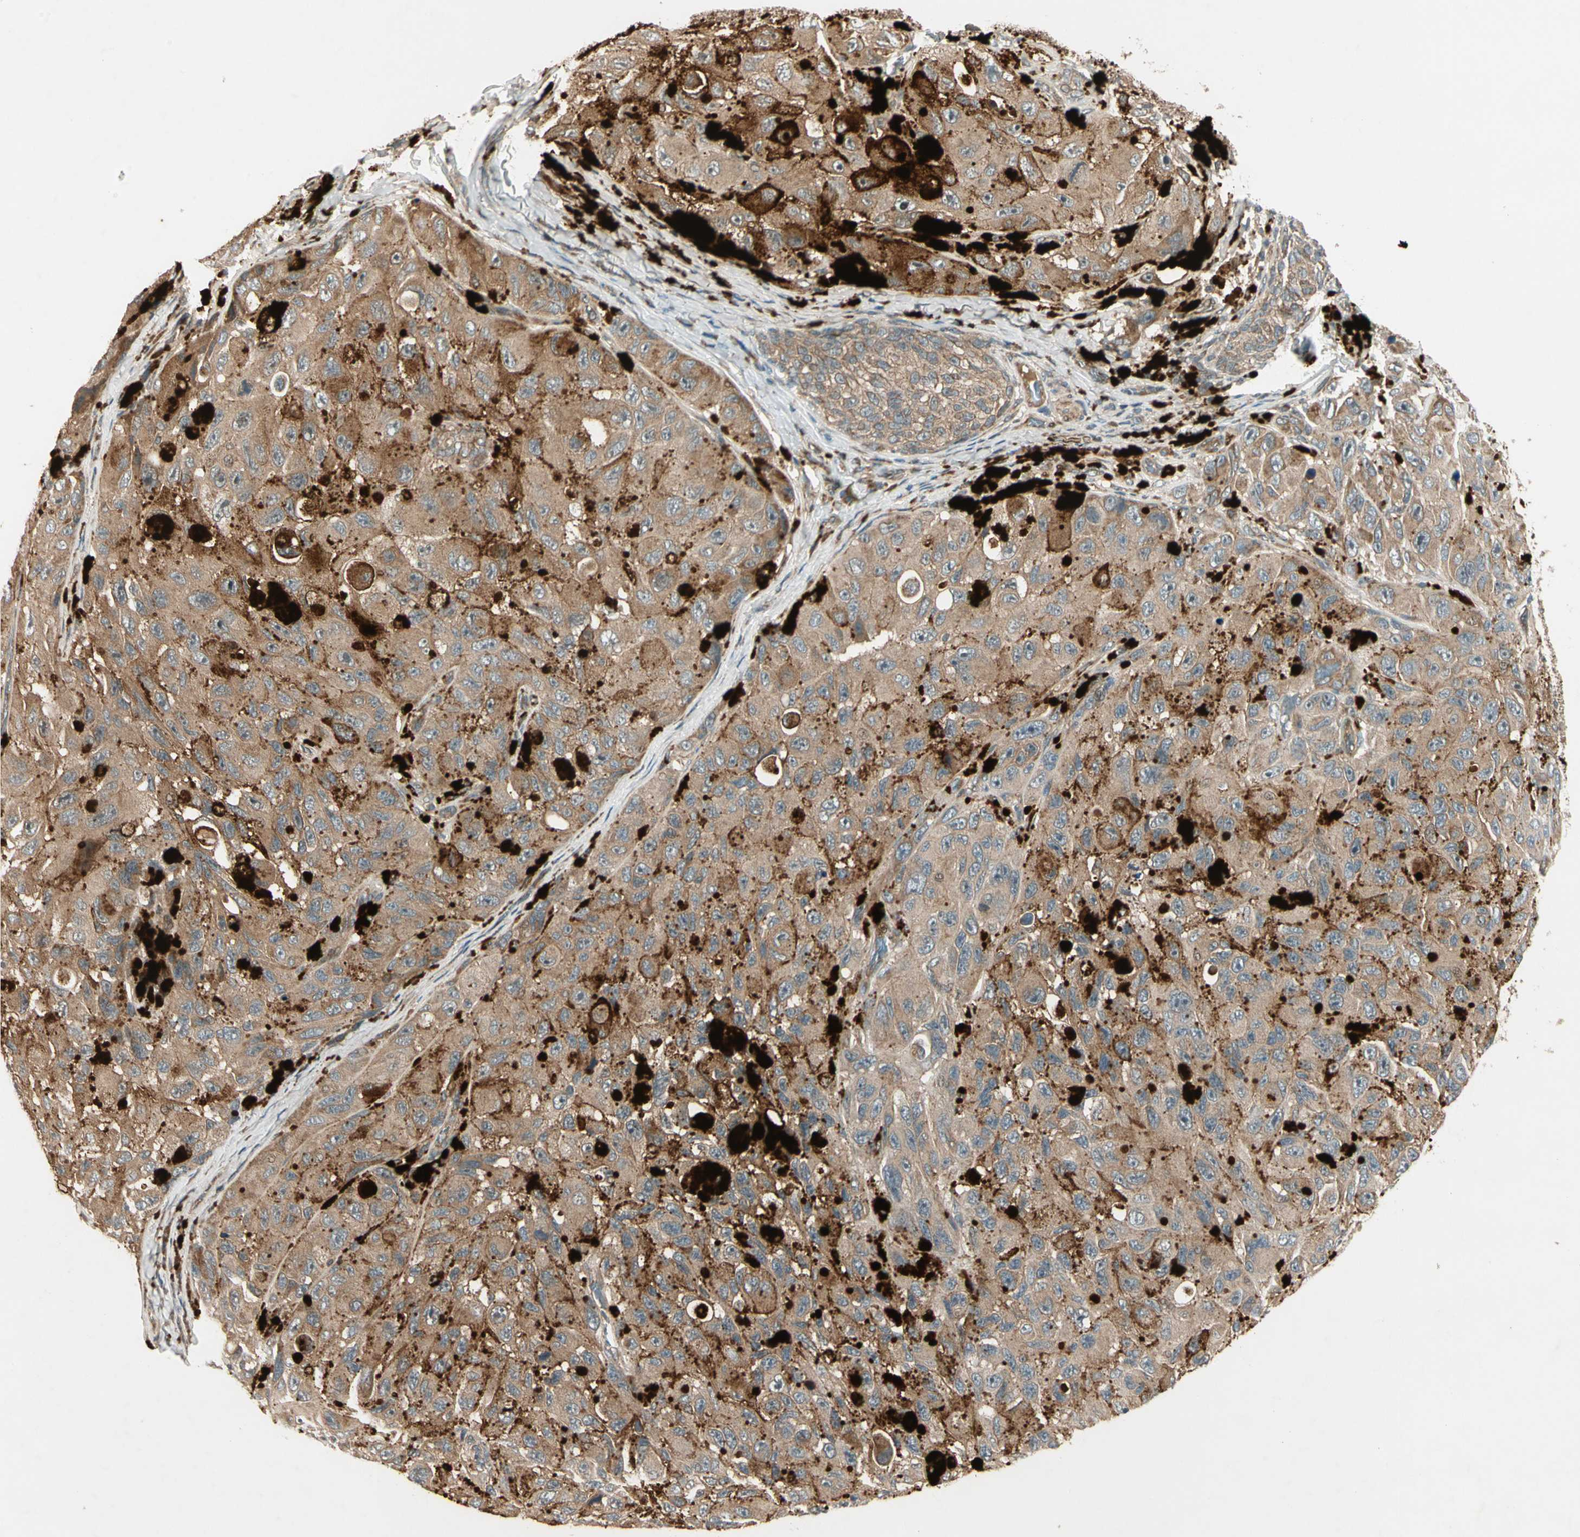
{"staining": {"intensity": "moderate", "quantity": ">75%", "location": "cytoplasmic/membranous"}, "tissue": "melanoma", "cell_type": "Tumor cells", "image_type": "cancer", "snomed": [{"axis": "morphology", "description": "Malignant melanoma, NOS"}, {"axis": "topography", "description": "Skin"}], "caption": "Immunohistochemical staining of melanoma shows moderate cytoplasmic/membranous protein staining in approximately >75% of tumor cells.", "gene": "ACVR1C", "patient": {"sex": "female", "age": 73}}